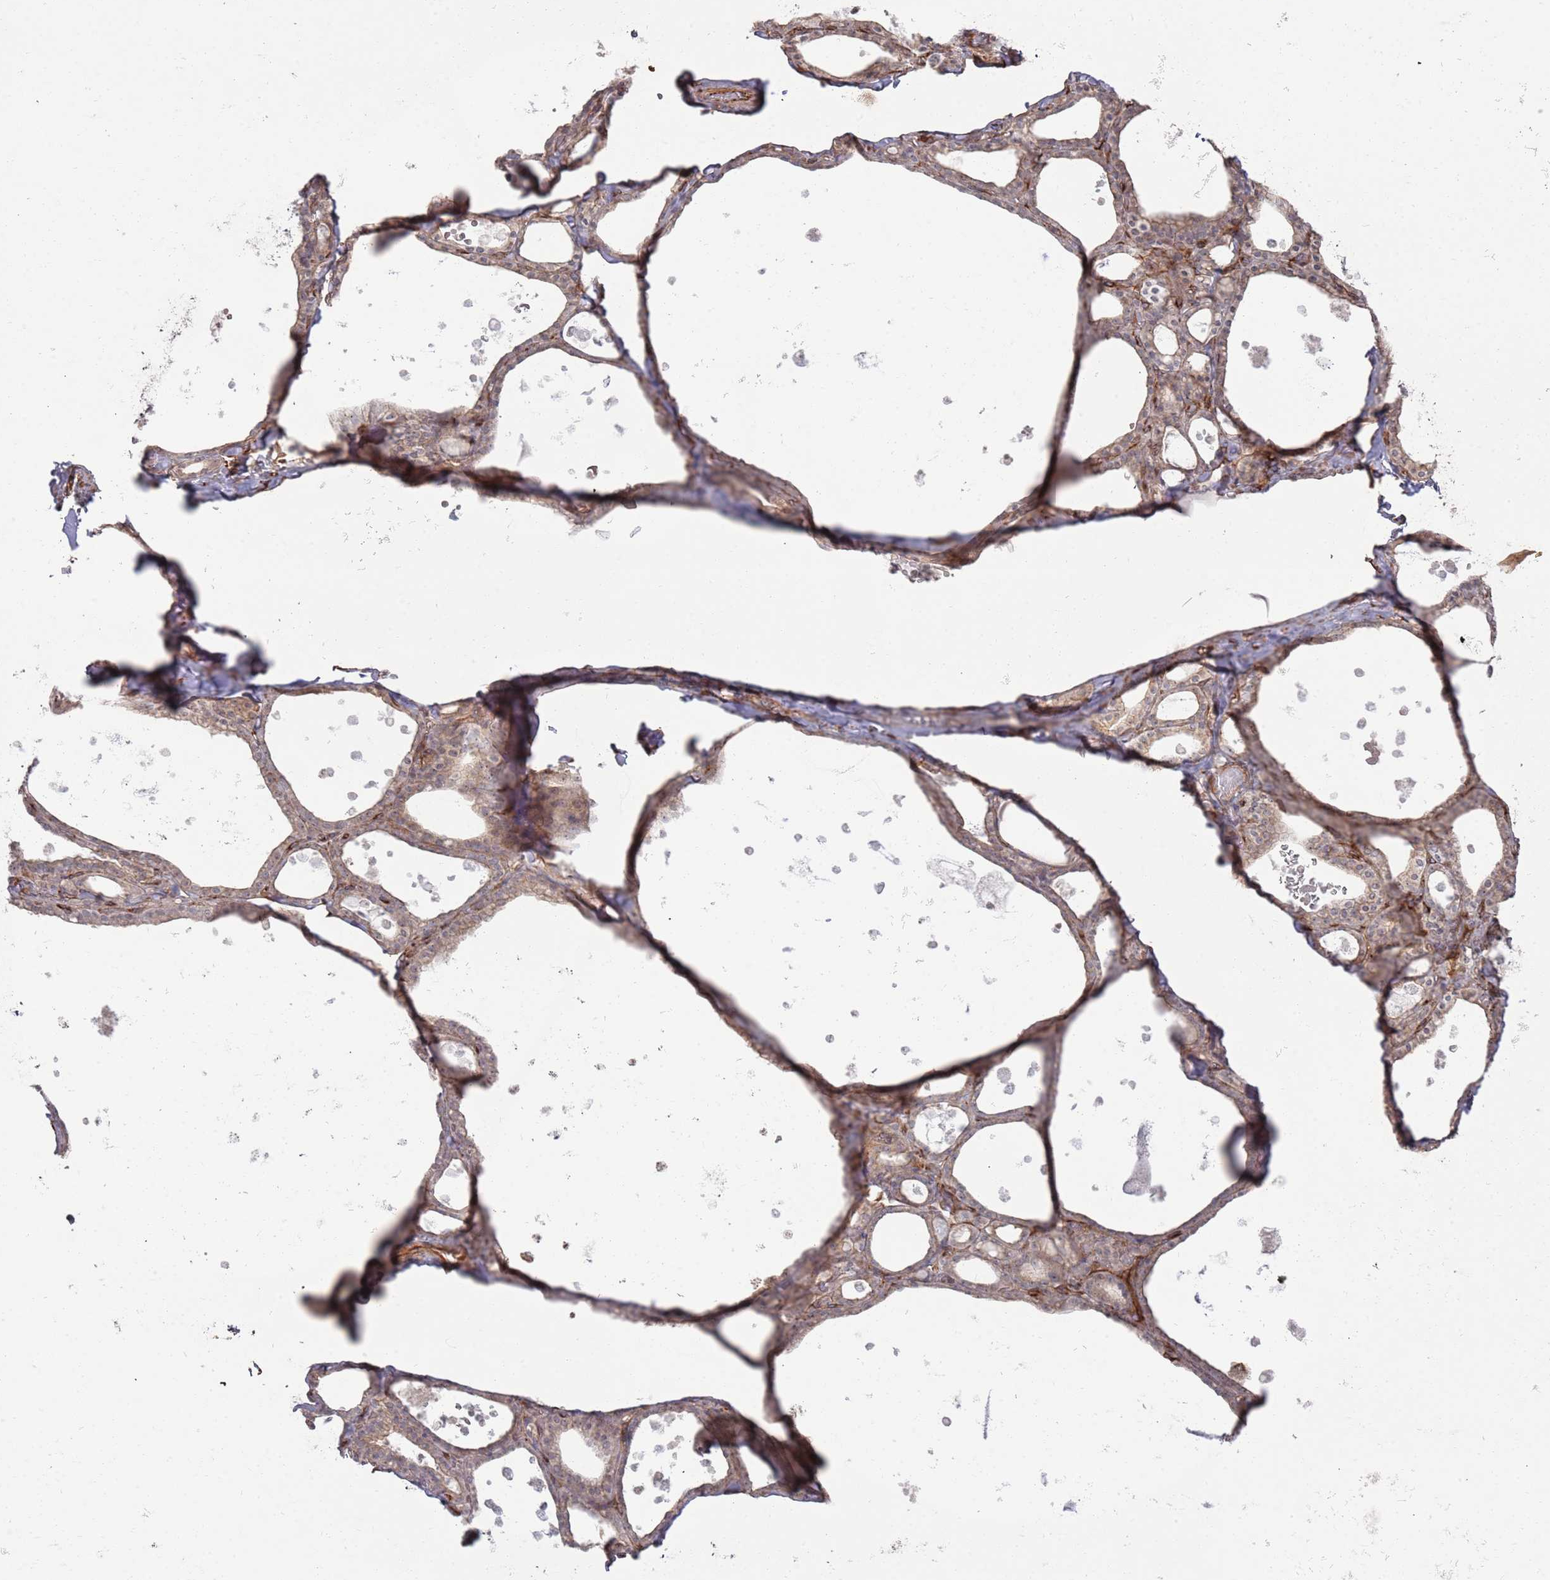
{"staining": {"intensity": "weak", "quantity": ">75%", "location": "cytoplasmic/membranous"}, "tissue": "thyroid gland", "cell_type": "Glandular cells", "image_type": "normal", "snomed": [{"axis": "morphology", "description": "Normal tissue, NOS"}, {"axis": "topography", "description": "Thyroid gland"}], "caption": "Benign thyroid gland demonstrates weak cytoplasmic/membranous positivity in approximately >75% of glandular cells The protein is shown in brown color, while the nuclei are stained blue..", "gene": "PHF21A", "patient": {"sex": "male", "age": 56}}